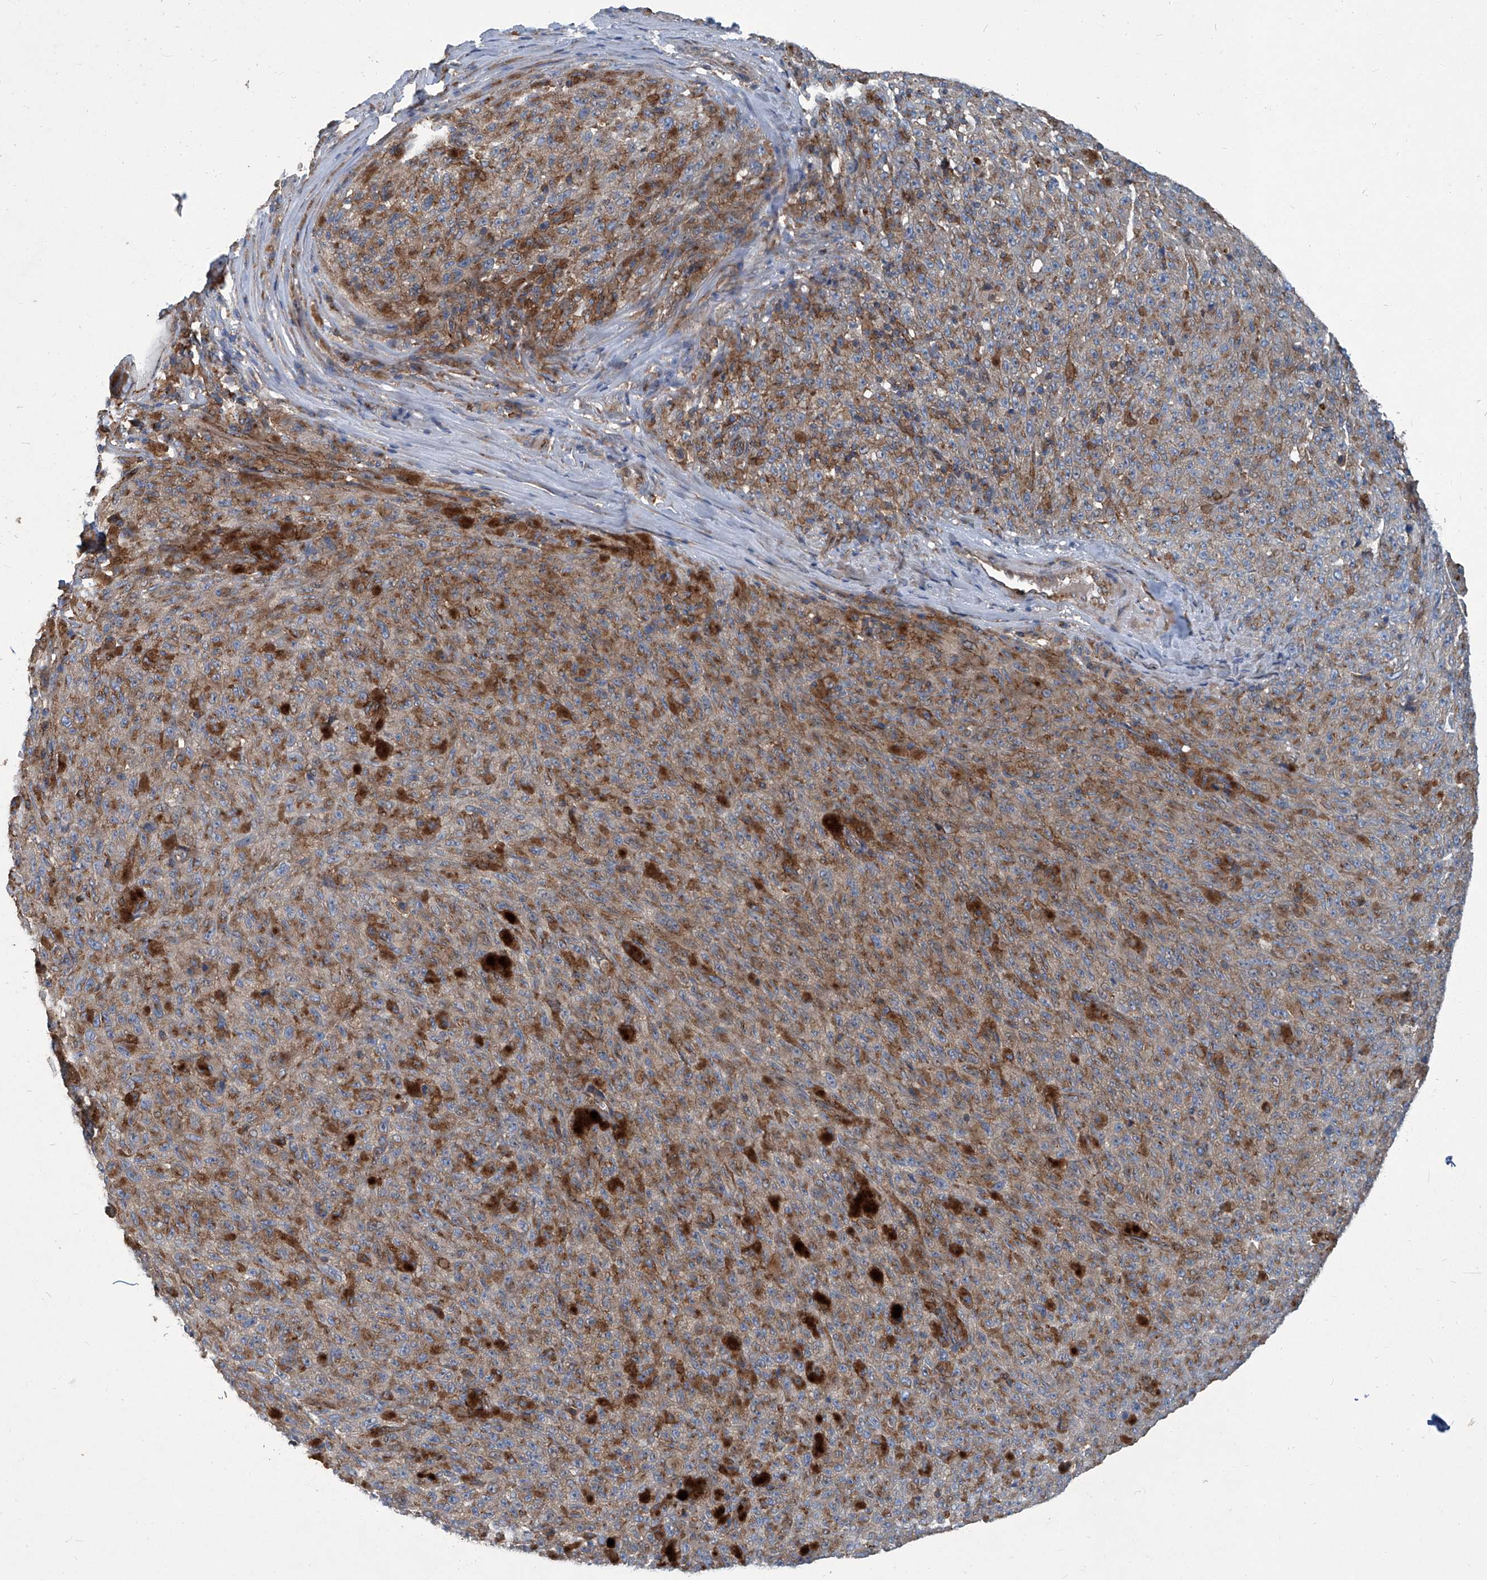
{"staining": {"intensity": "moderate", "quantity": "25%-75%", "location": "cytoplasmic/membranous"}, "tissue": "melanoma", "cell_type": "Tumor cells", "image_type": "cancer", "snomed": [{"axis": "morphology", "description": "Malignant melanoma, NOS"}, {"axis": "topography", "description": "Skin"}], "caption": "Protein staining reveals moderate cytoplasmic/membranous staining in about 25%-75% of tumor cells in malignant melanoma.", "gene": "PIGH", "patient": {"sex": "female", "age": 82}}